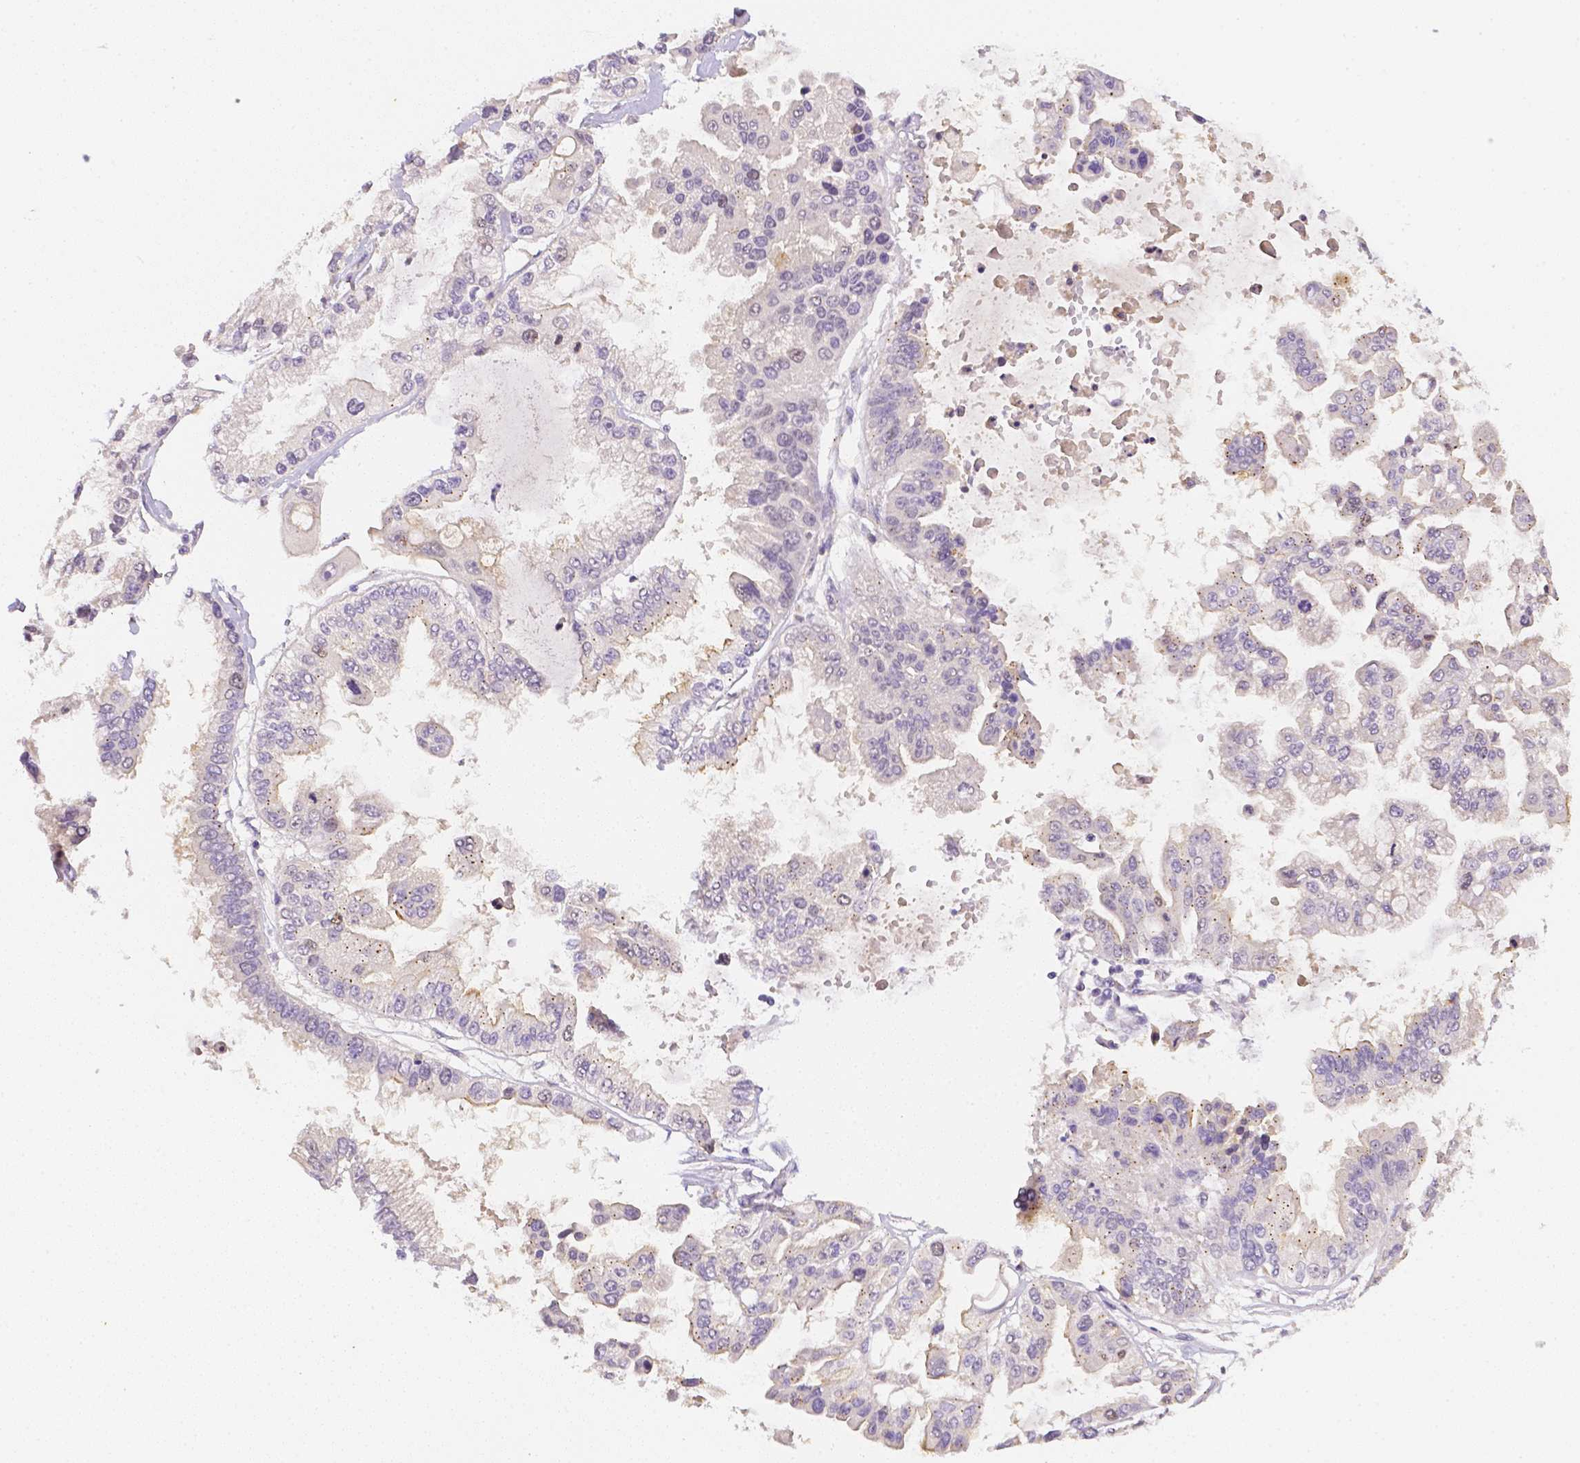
{"staining": {"intensity": "negative", "quantity": "none", "location": "none"}, "tissue": "ovarian cancer", "cell_type": "Tumor cells", "image_type": "cancer", "snomed": [{"axis": "morphology", "description": "Cystadenocarcinoma, serous, NOS"}, {"axis": "topography", "description": "Ovary"}], "caption": "An immunohistochemistry (IHC) image of serous cystadenocarcinoma (ovarian) is shown. There is no staining in tumor cells of serous cystadenocarcinoma (ovarian).", "gene": "C10orf67", "patient": {"sex": "female", "age": 56}}